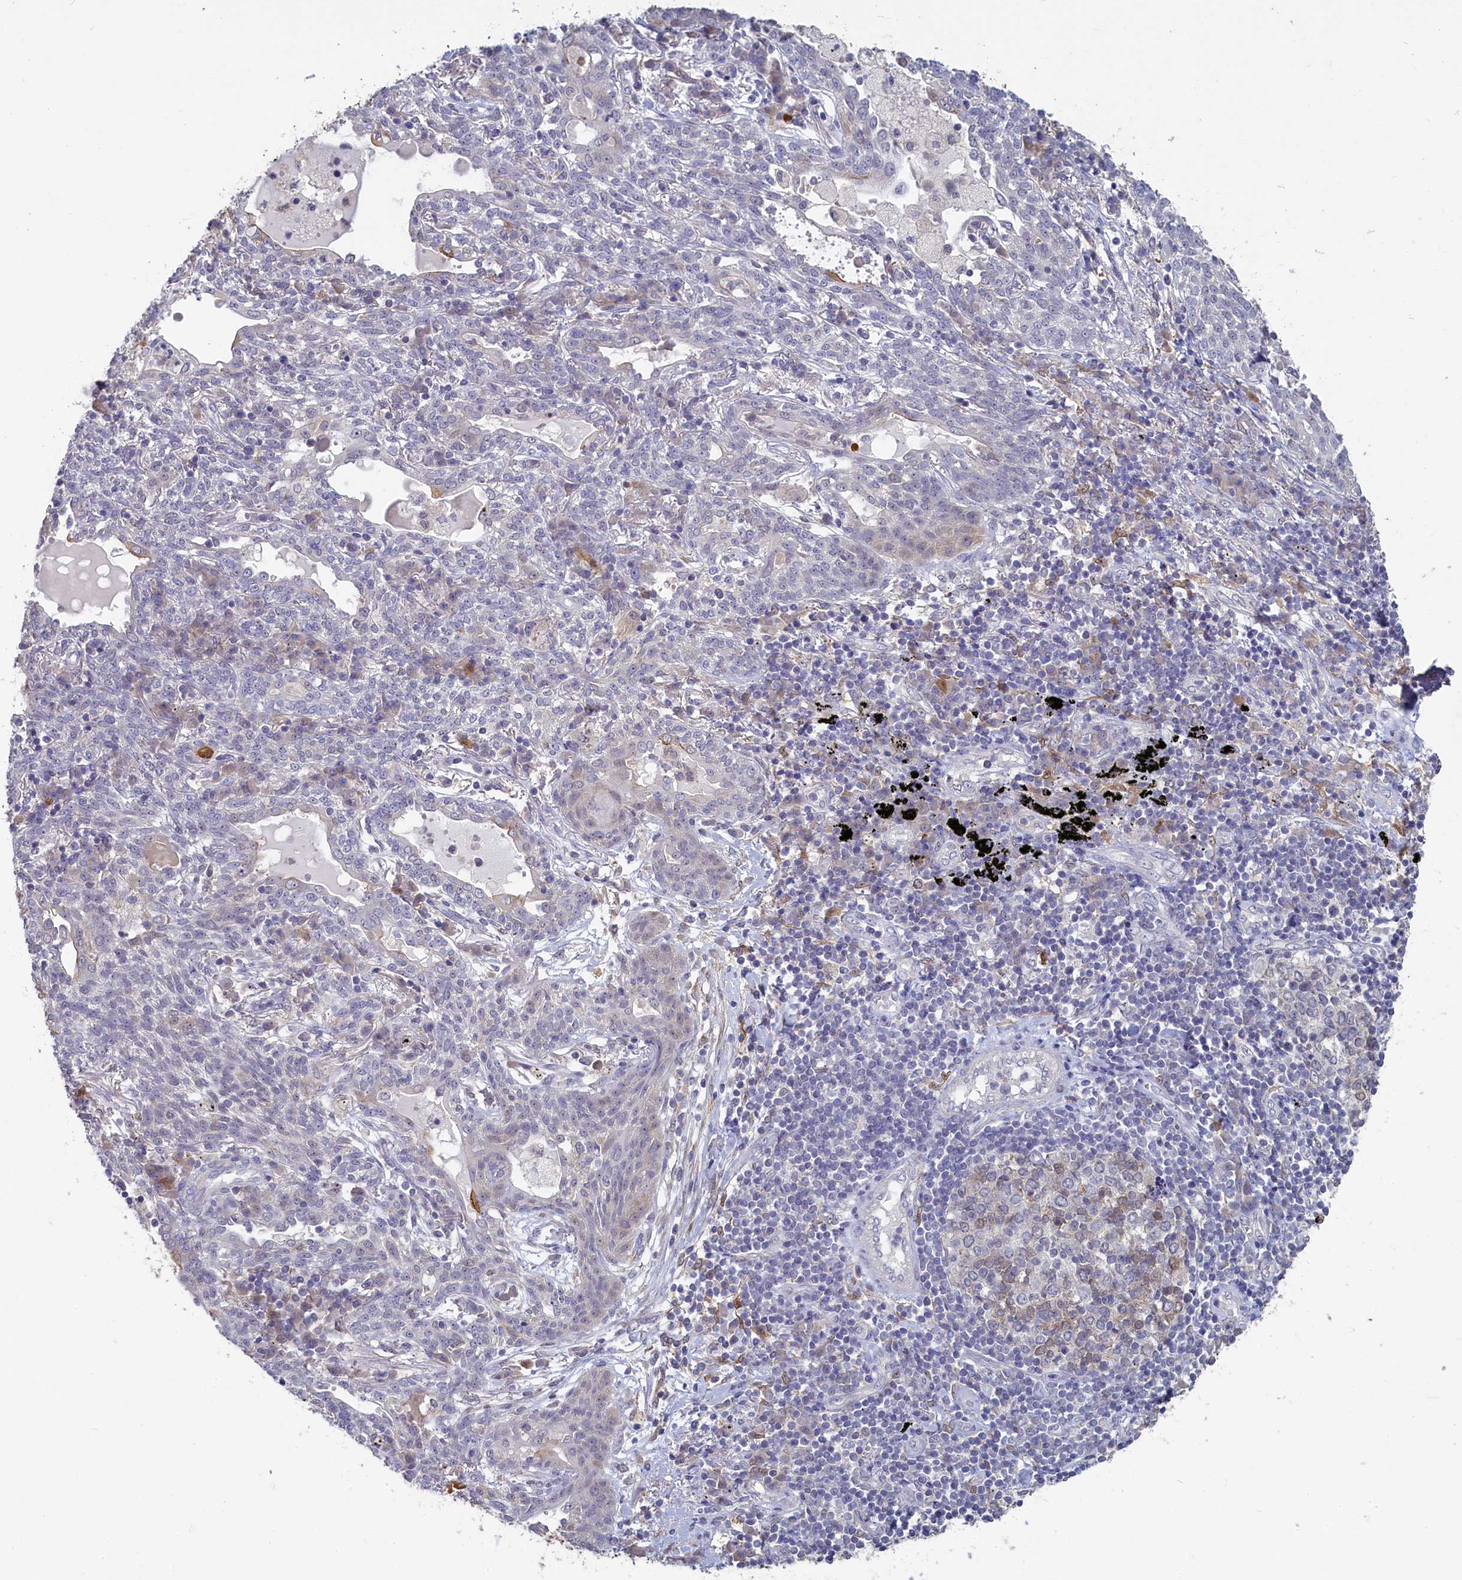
{"staining": {"intensity": "weak", "quantity": "<25%", "location": "nuclear"}, "tissue": "lung cancer", "cell_type": "Tumor cells", "image_type": "cancer", "snomed": [{"axis": "morphology", "description": "Squamous cell carcinoma, NOS"}, {"axis": "topography", "description": "Lung"}], "caption": "The histopathology image displays no significant staining in tumor cells of squamous cell carcinoma (lung). (DAB IHC, high magnification).", "gene": "UCHL3", "patient": {"sex": "female", "age": 70}}